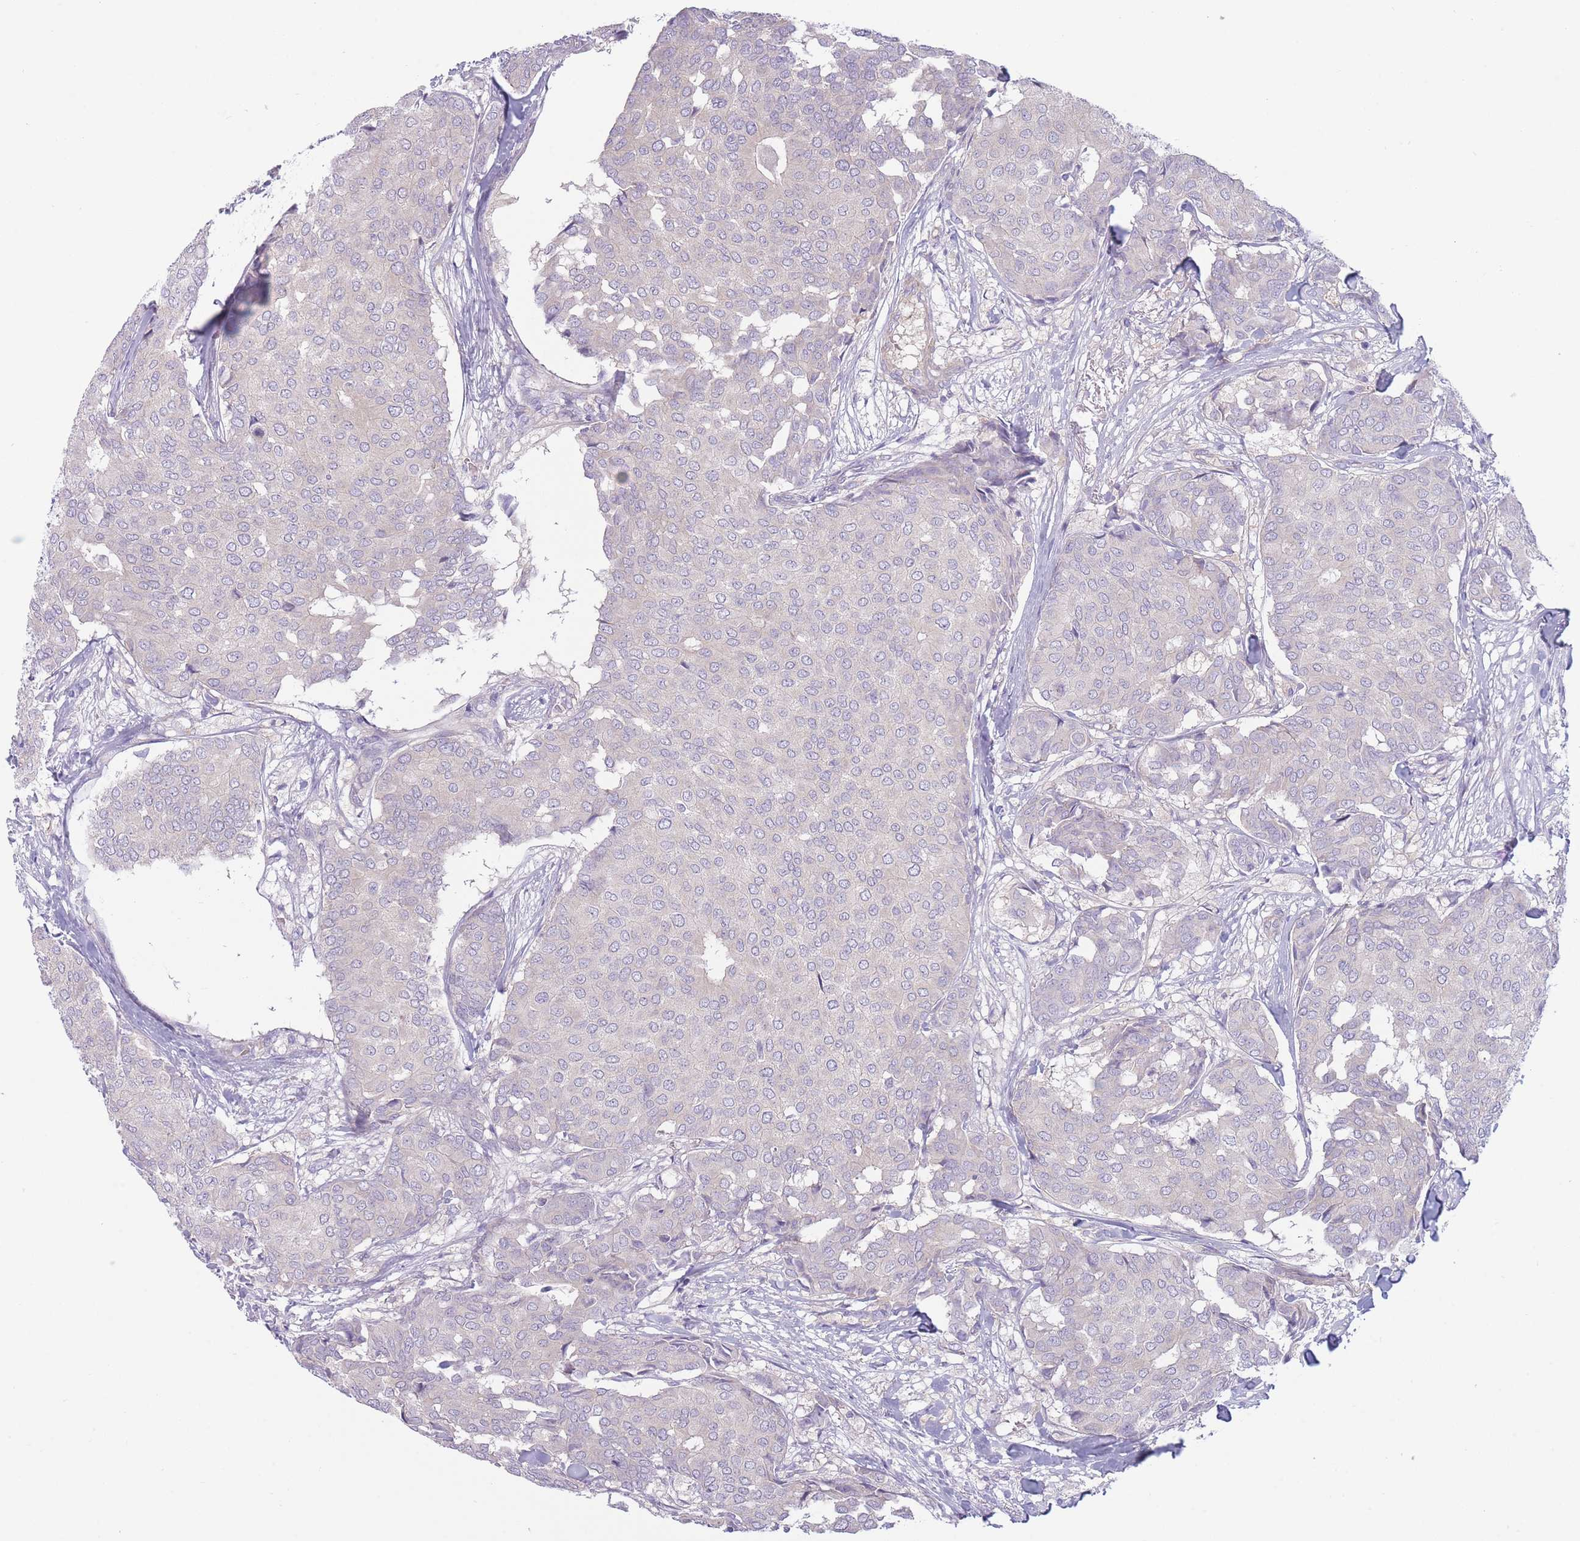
{"staining": {"intensity": "negative", "quantity": "none", "location": "none"}, "tissue": "breast cancer", "cell_type": "Tumor cells", "image_type": "cancer", "snomed": [{"axis": "morphology", "description": "Duct carcinoma"}, {"axis": "topography", "description": "Breast"}], "caption": "This is an immunohistochemistry photomicrograph of breast infiltrating ductal carcinoma. There is no staining in tumor cells.", "gene": "PNPLA5", "patient": {"sex": "female", "age": 75}}